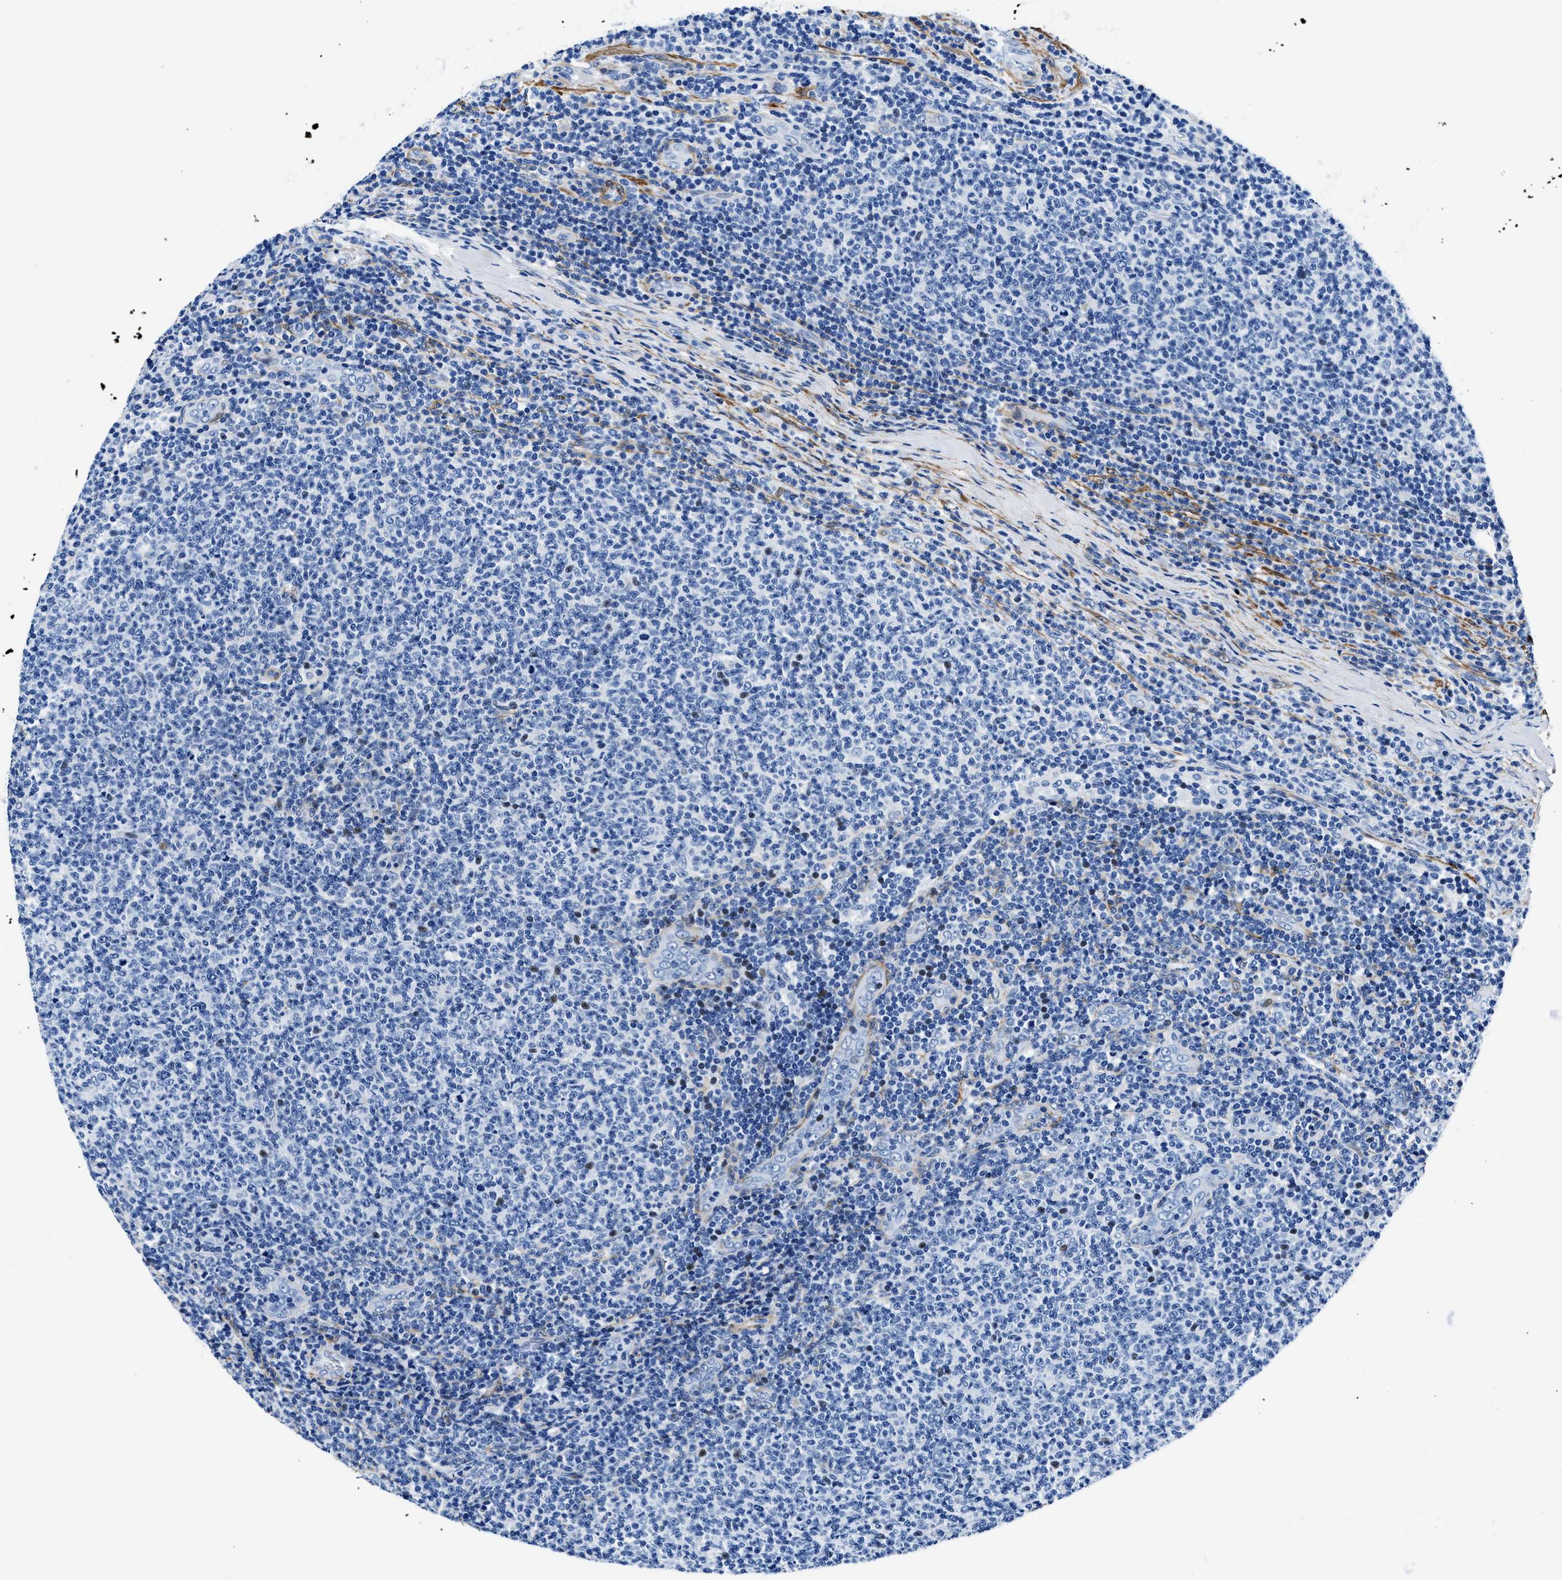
{"staining": {"intensity": "negative", "quantity": "none", "location": "none"}, "tissue": "lymphoma", "cell_type": "Tumor cells", "image_type": "cancer", "snomed": [{"axis": "morphology", "description": "Malignant lymphoma, non-Hodgkin's type, Low grade"}, {"axis": "topography", "description": "Lymph node"}], "caption": "The immunohistochemistry micrograph has no significant expression in tumor cells of malignant lymphoma, non-Hodgkin's type (low-grade) tissue.", "gene": "TEX261", "patient": {"sex": "male", "age": 66}}